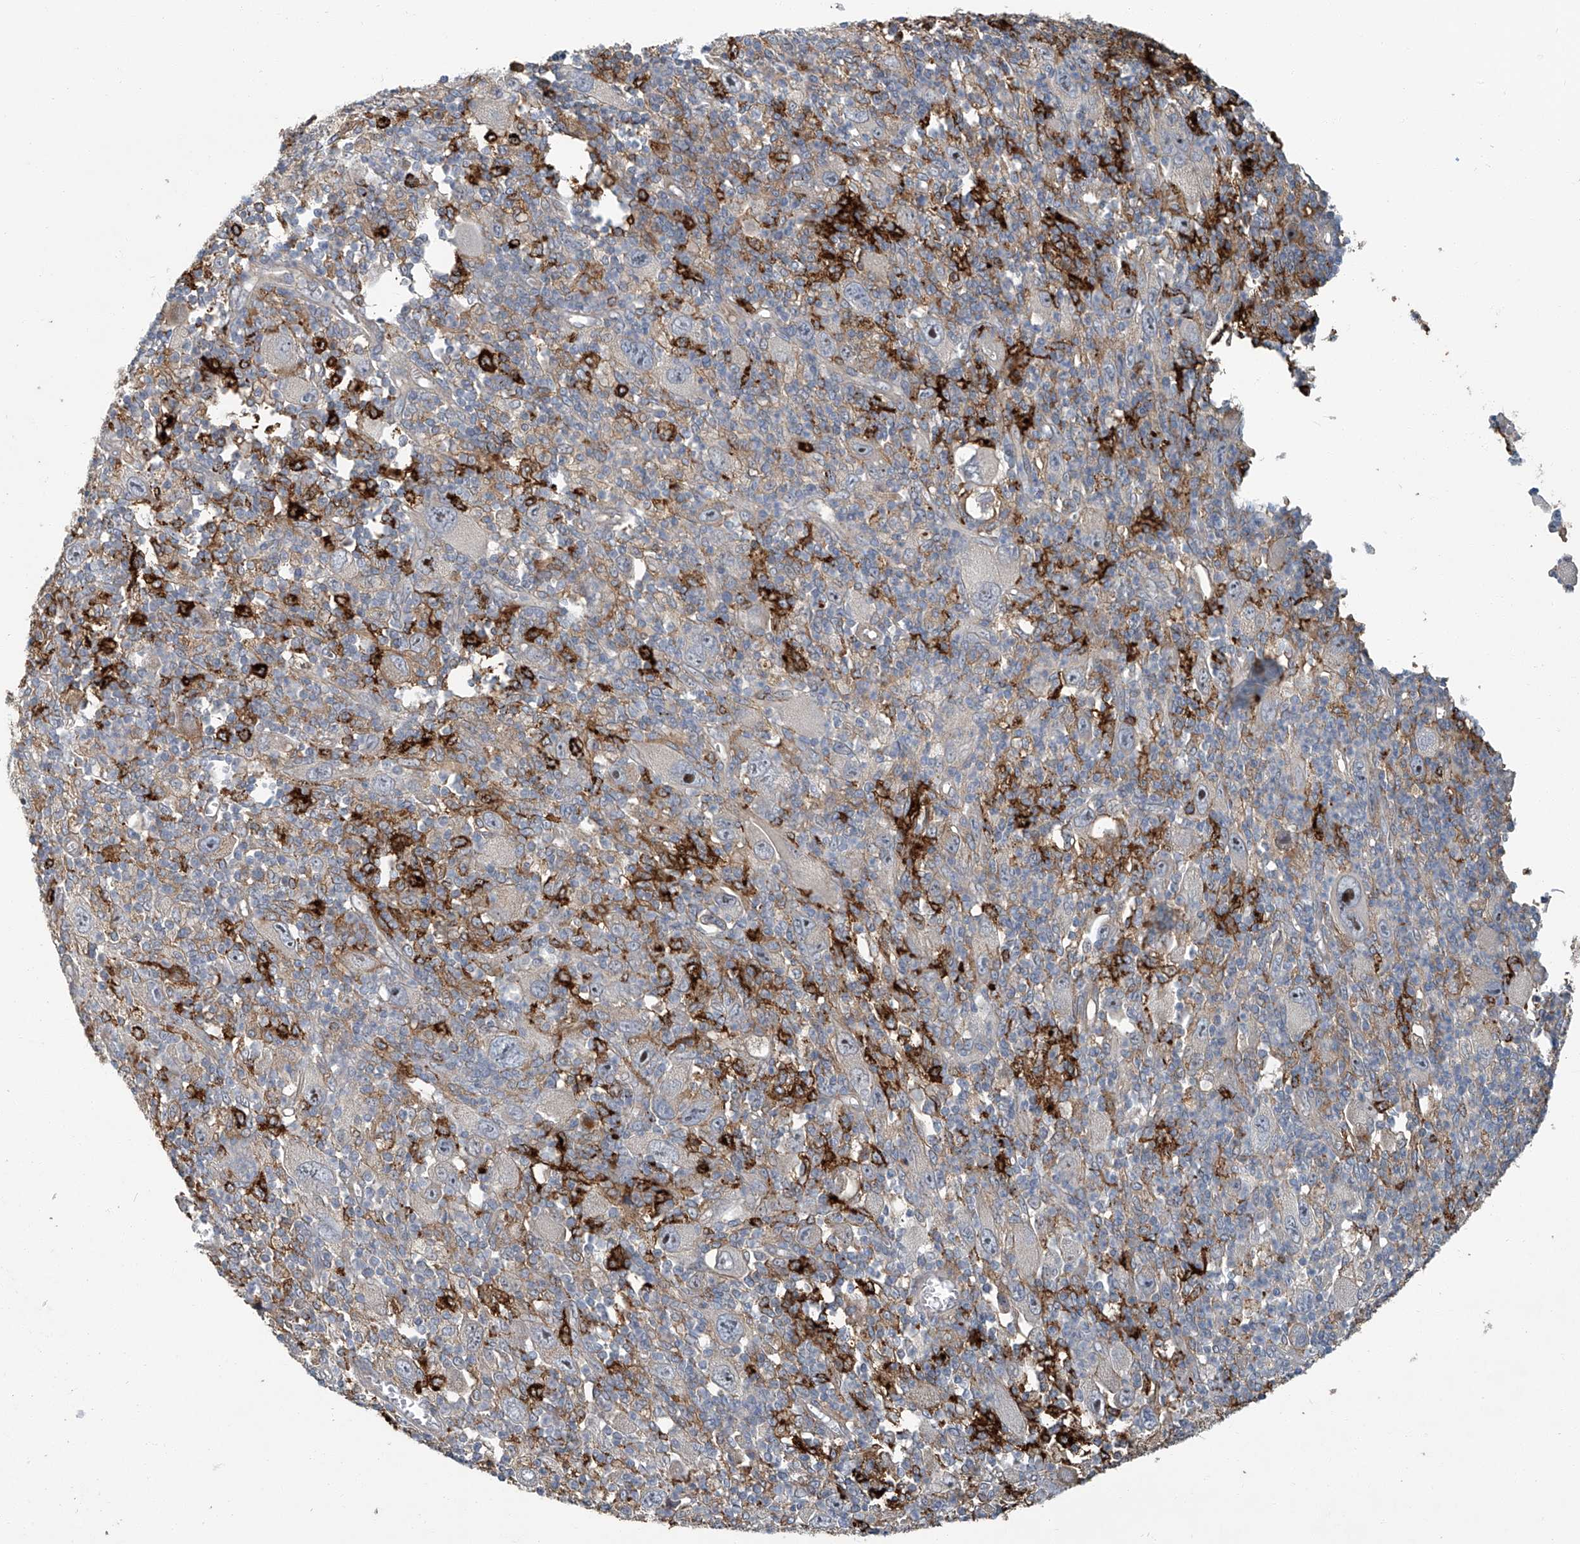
{"staining": {"intensity": "strong", "quantity": "<25%", "location": "cytoplasmic/membranous"}, "tissue": "melanoma", "cell_type": "Tumor cells", "image_type": "cancer", "snomed": [{"axis": "morphology", "description": "Malignant melanoma, Metastatic site"}, {"axis": "topography", "description": "Skin"}], "caption": "Human malignant melanoma (metastatic site) stained with a protein marker demonstrates strong staining in tumor cells.", "gene": "FAM167A", "patient": {"sex": "female", "age": 56}}